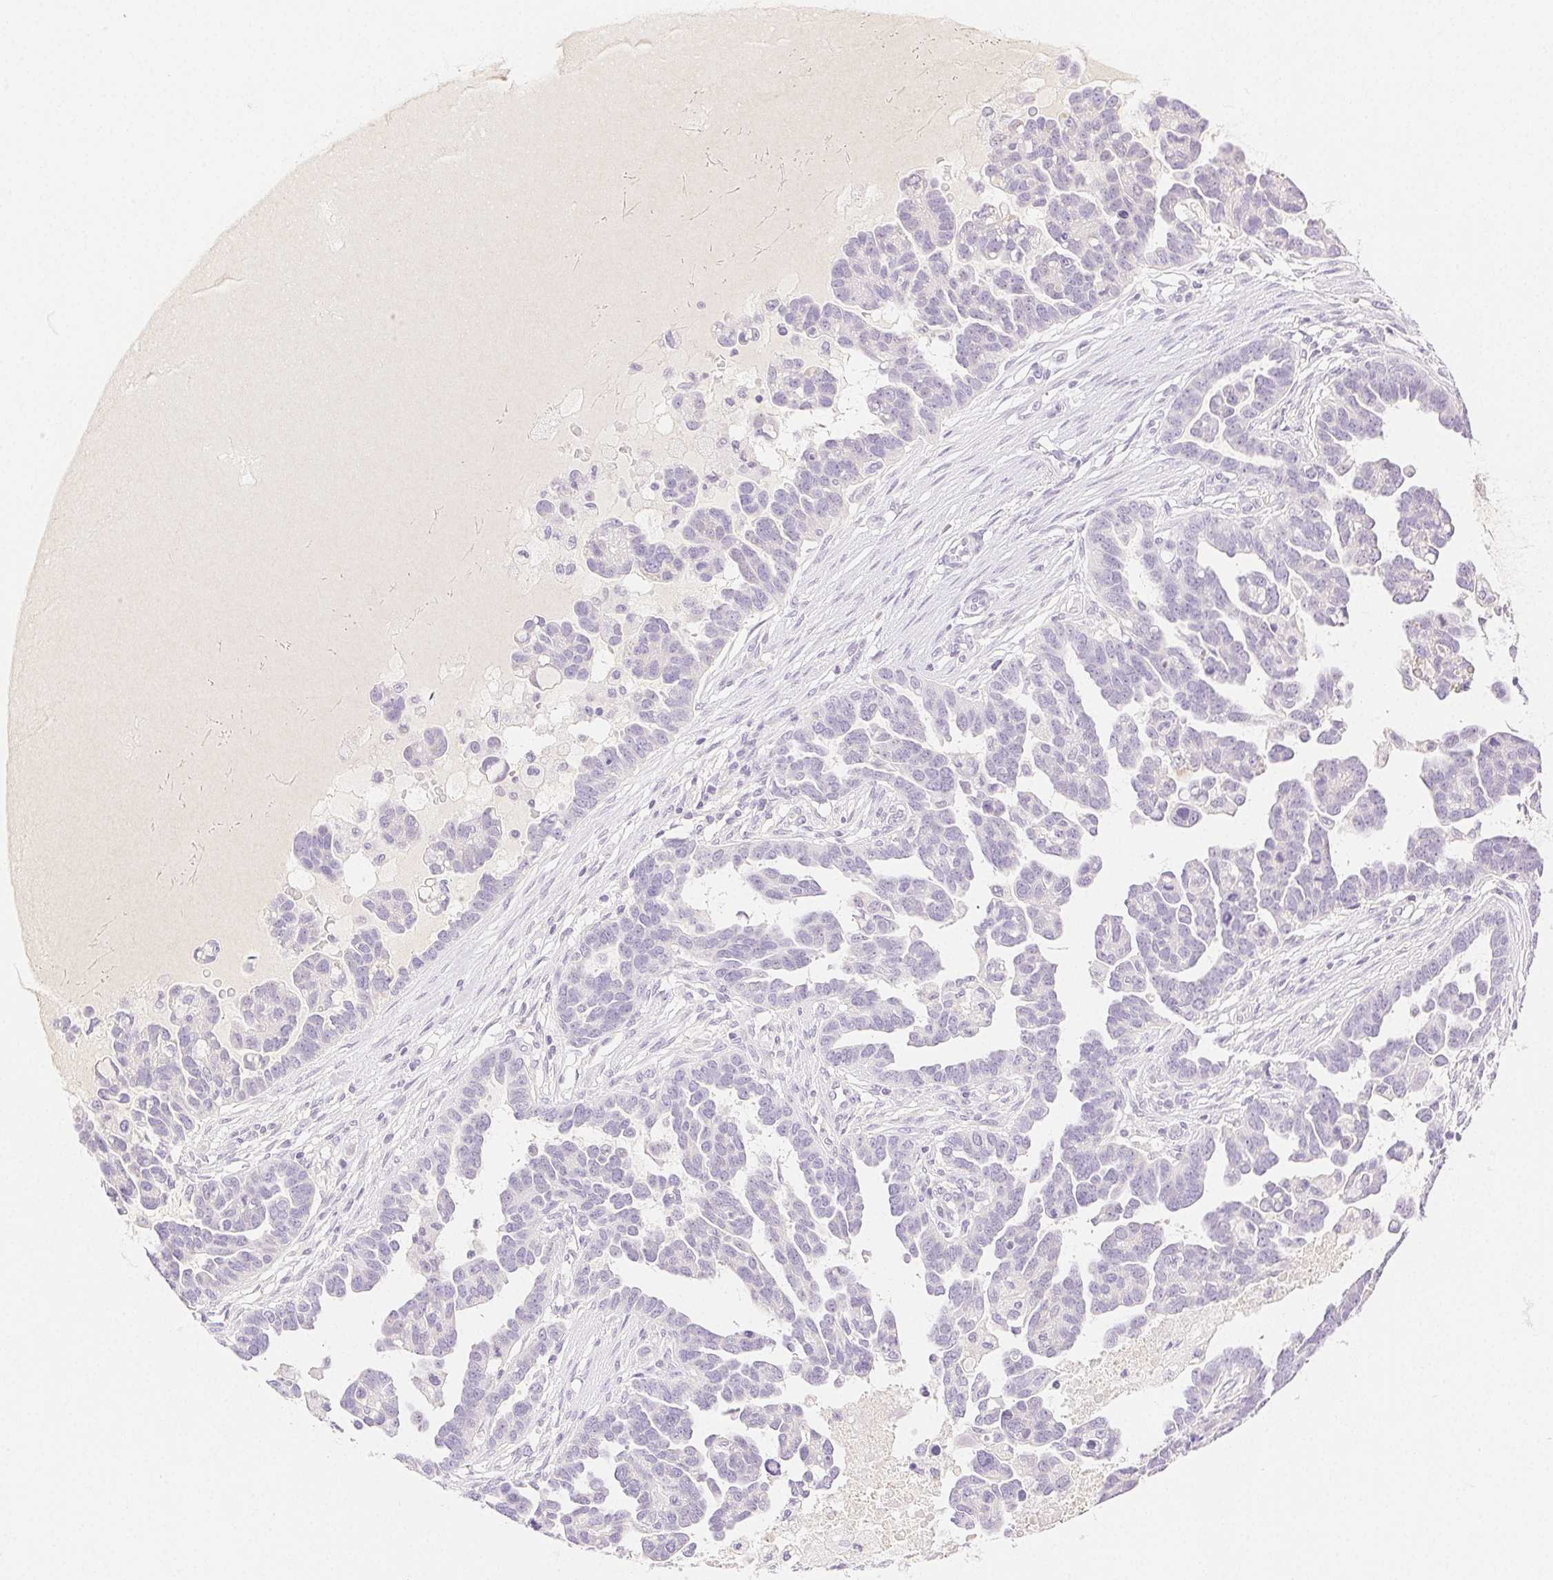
{"staining": {"intensity": "negative", "quantity": "none", "location": "none"}, "tissue": "ovarian cancer", "cell_type": "Tumor cells", "image_type": "cancer", "snomed": [{"axis": "morphology", "description": "Cystadenocarcinoma, serous, NOS"}, {"axis": "topography", "description": "Ovary"}], "caption": "Human ovarian serous cystadenocarcinoma stained for a protein using IHC displays no expression in tumor cells.", "gene": "SPACA4", "patient": {"sex": "female", "age": 54}}